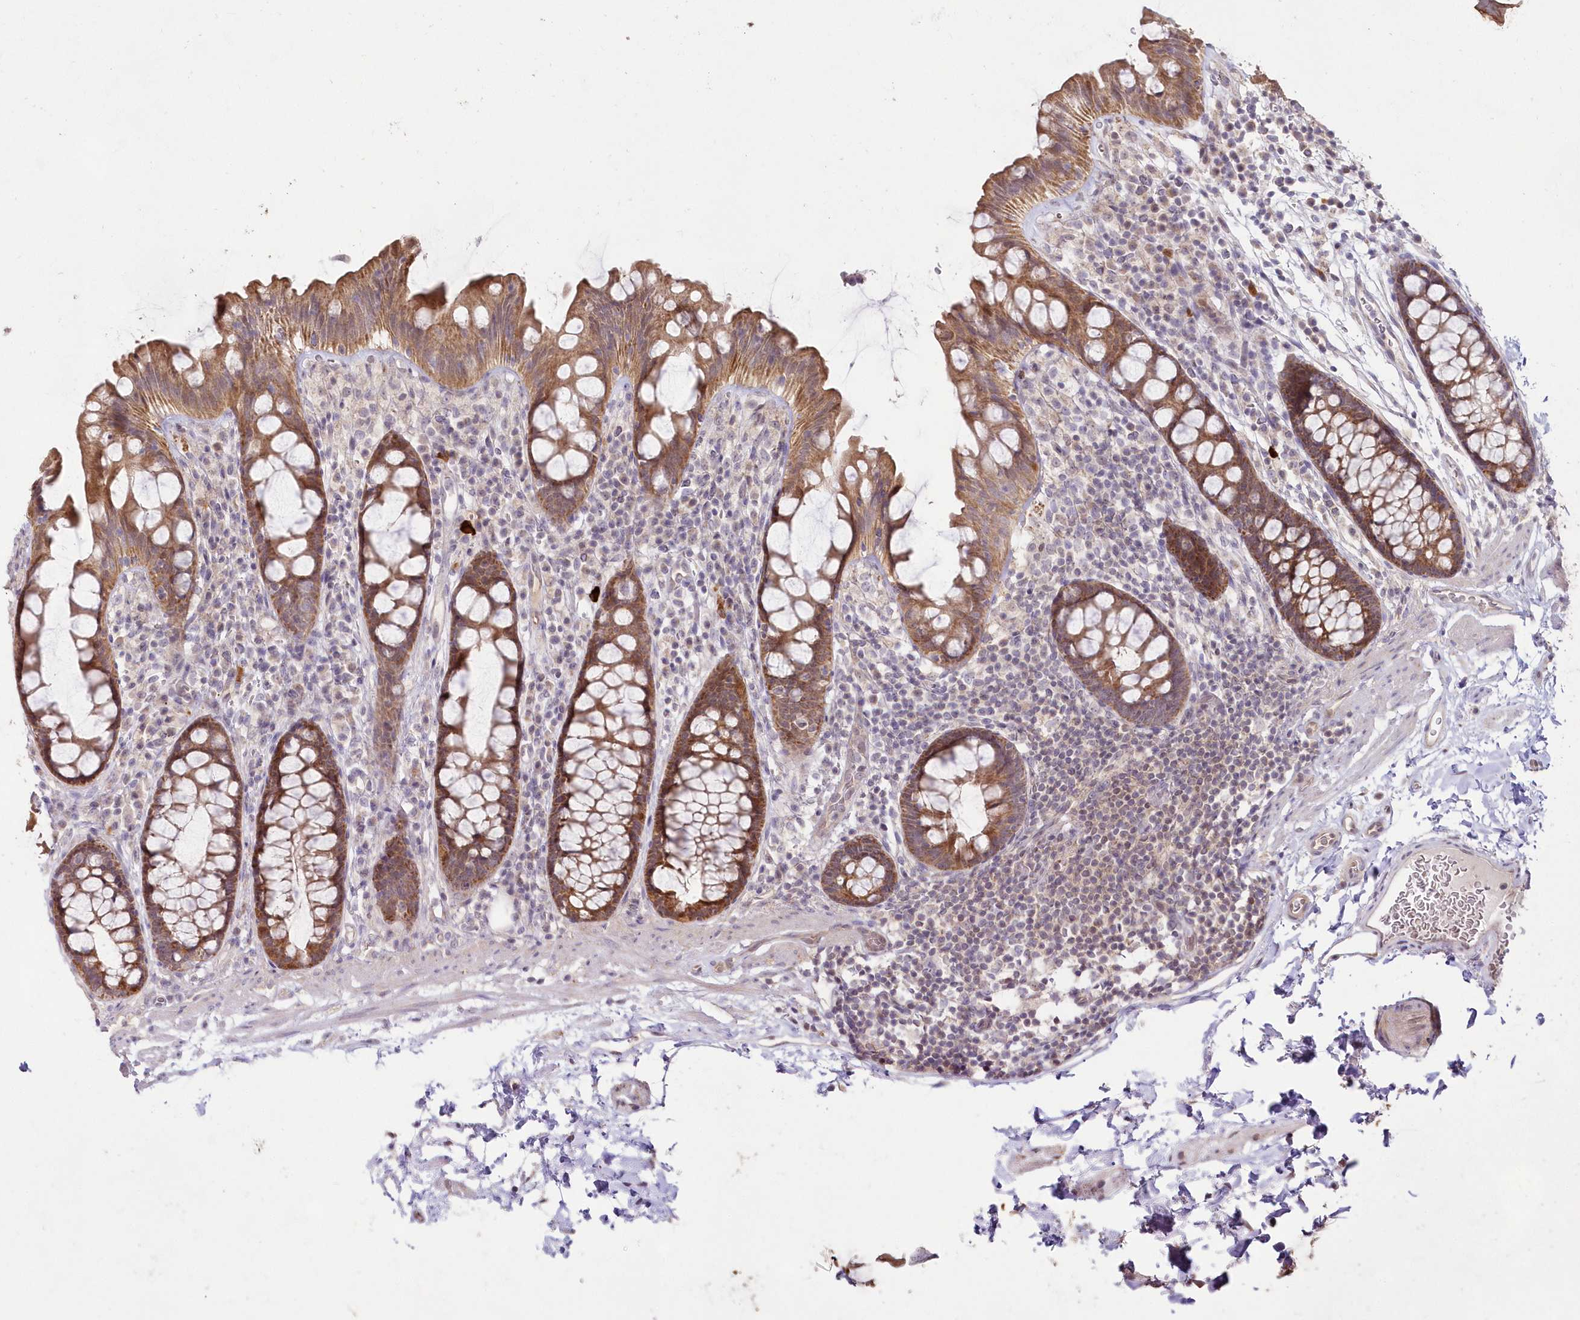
{"staining": {"intensity": "weak", "quantity": "25%-75%", "location": "cytoplasmic/membranous"}, "tissue": "colon", "cell_type": "Endothelial cells", "image_type": "normal", "snomed": [{"axis": "morphology", "description": "Normal tissue, NOS"}, {"axis": "topography", "description": "Colon"}], "caption": "This photomicrograph demonstrates immunohistochemistry (IHC) staining of normal human colon, with low weak cytoplasmic/membranous positivity in about 25%-75% of endothelial cells.", "gene": "IMPA1", "patient": {"sex": "female", "age": 80}}